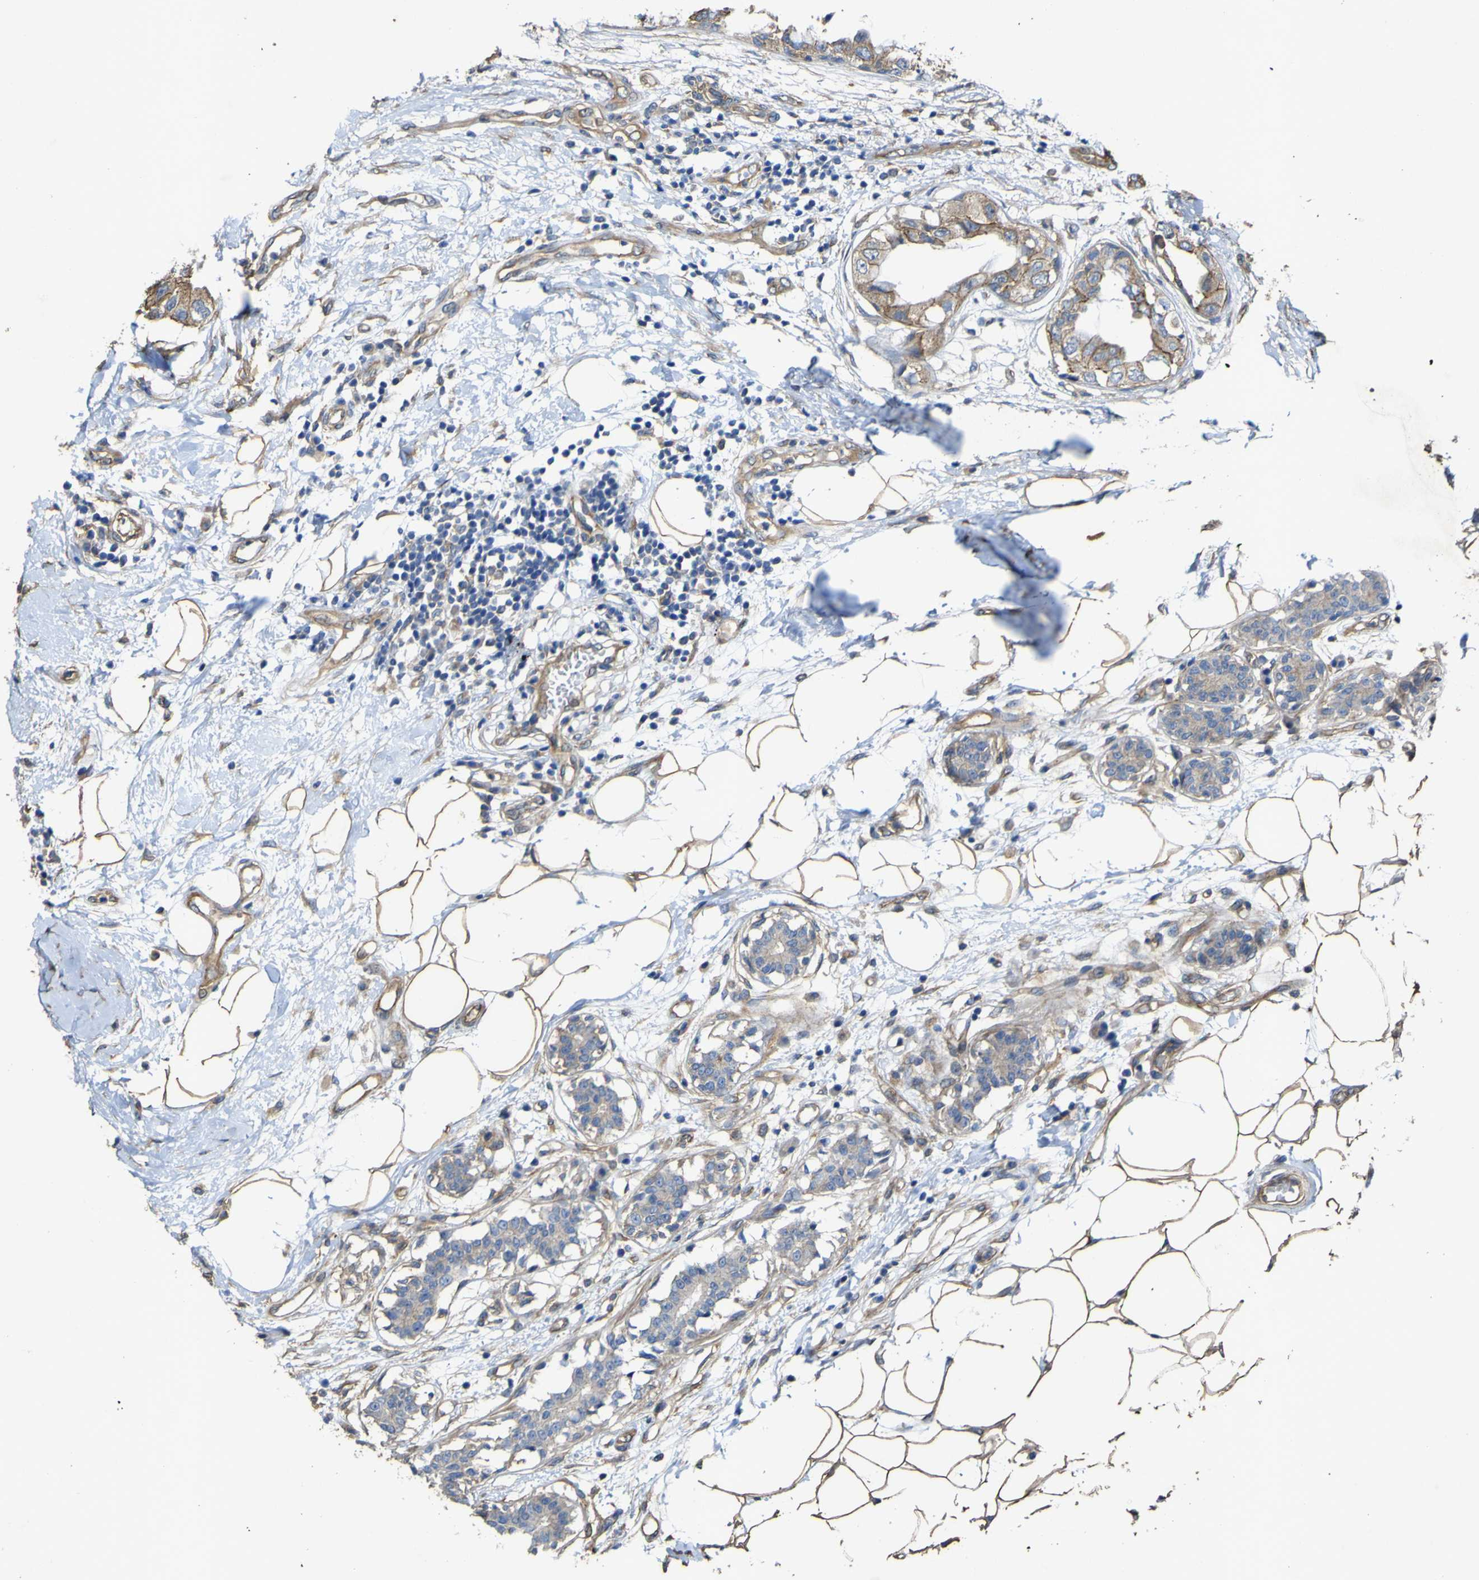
{"staining": {"intensity": "moderate", "quantity": ">75%", "location": "cytoplasmic/membranous"}, "tissue": "breast cancer", "cell_type": "Tumor cells", "image_type": "cancer", "snomed": [{"axis": "morphology", "description": "Duct carcinoma"}, {"axis": "topography", "description": "Breast"}], "caption": "A brown stain shows moderate cytoplasmic/membranous positivity of a protein in breast cancer tumor cells. The staining was performed using DAB (3,3'-diaminobenzidine), with brown indicating positive protein expression. Nuclei are stained blue with hematoxylin.", "gene": "TNFSF15", "patient": {"sex": "female", "age": 40}}